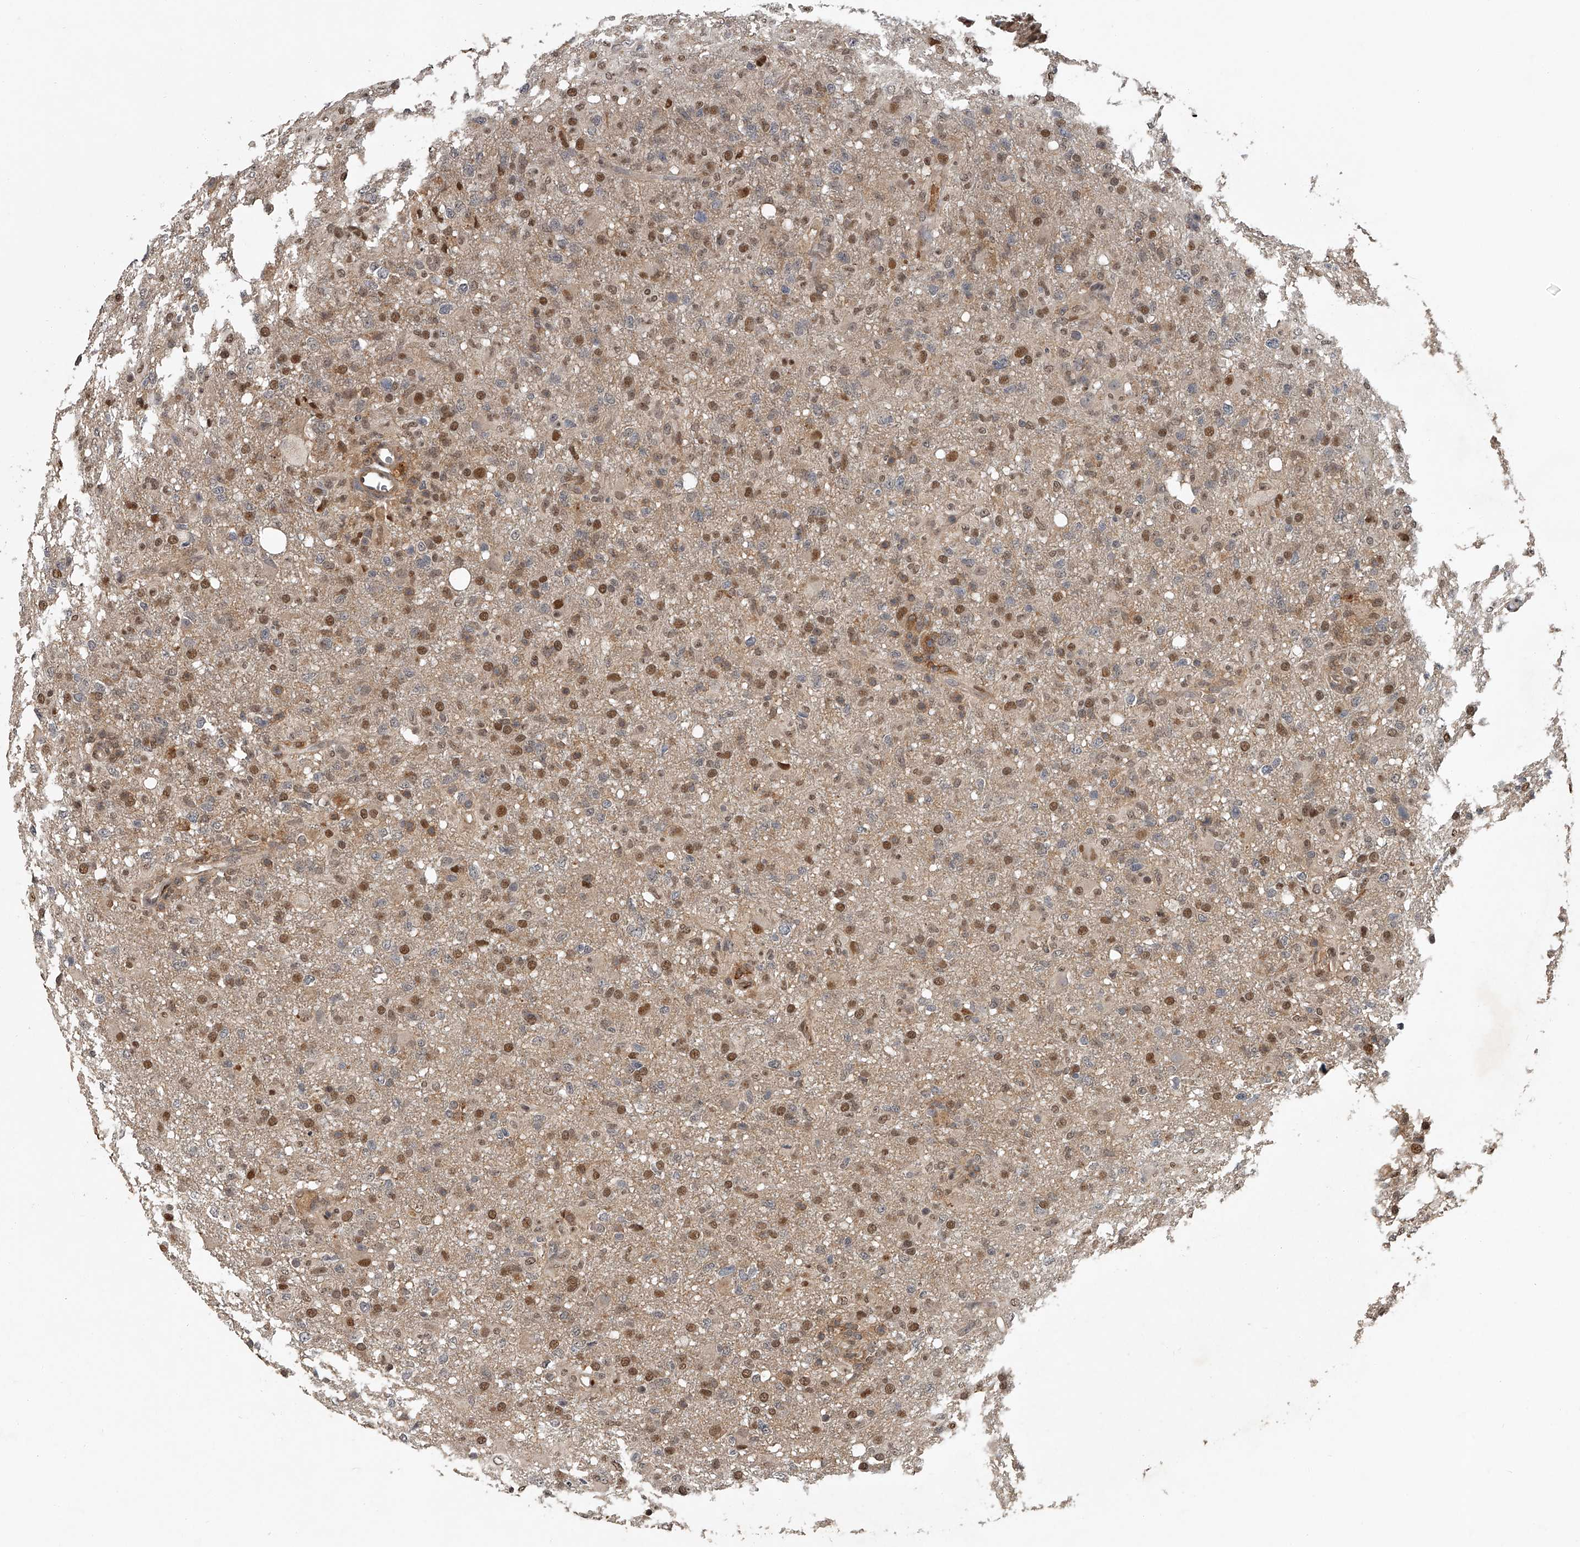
{"staining": {"intensity": "moderate", "quantity": "25%-75%", "location": "cytoplasmic/membranous,nuclear"}, "tissue": "glioma", "cell_type": "Tumor cells", "image_type": "cancer", "snomed": [{"axis": "morphology", "description": "Glioma, malignant, High grade"}, {"axis": "topography", "description": "Brain"}], "caption": "Immunohistochemistry staining of malignant glioma (high-grade), which displays medium levels of moderate cytoplasmic/membranous and nuclear staining in approximately 25%-75% of tumor cells indicating moderate cytoplasmic/membranous and nuclear protein expression. The staining was performed using DAB (brown) for protein detection and nuclei were counterstained in hematoxylin (blue).", "gene": "PLEKHG1", "patient": {"sex": "female", "age": 57}}